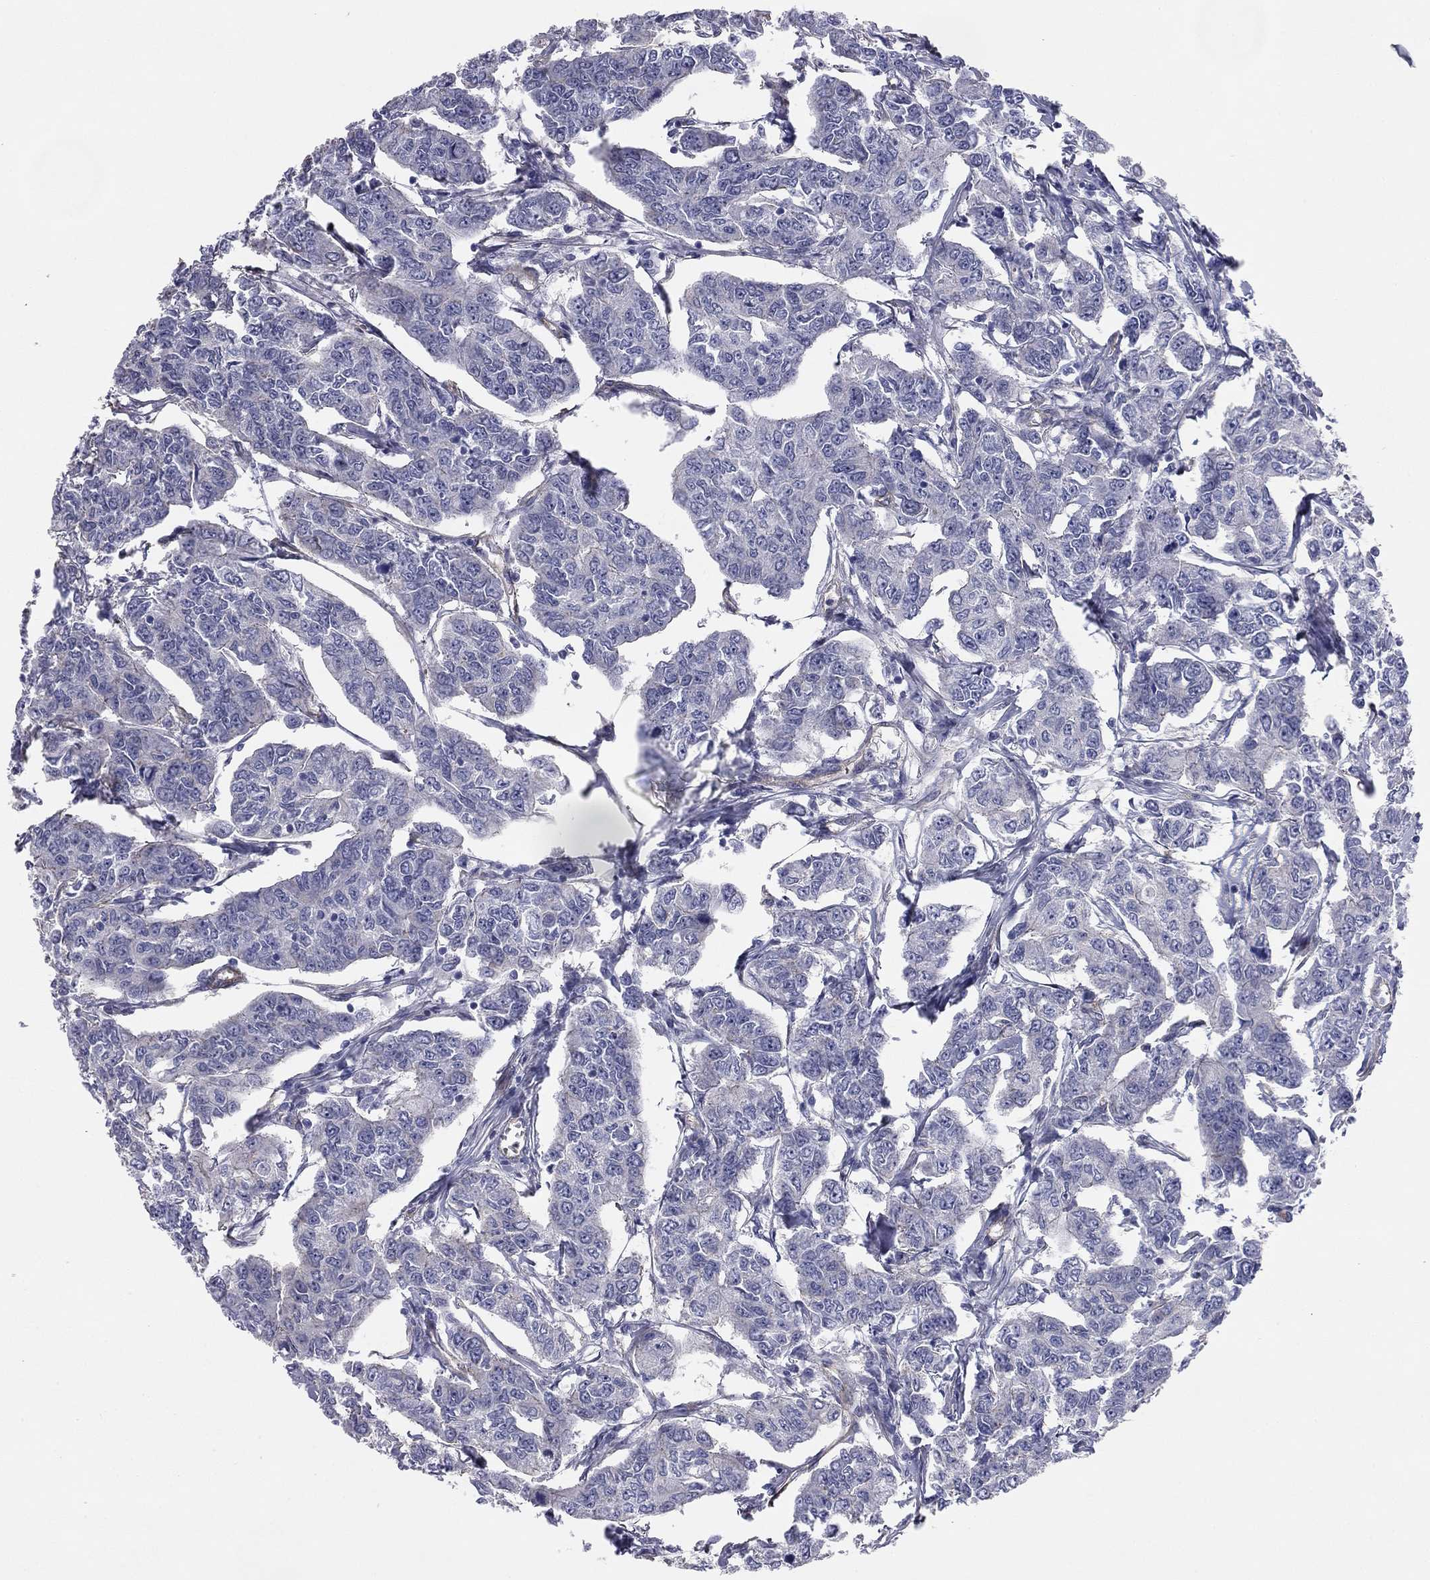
{"staining": {"intensity": "negative", "quantity": "none", "location": "none"}, "tissue": "breast cancer", "cell_type": "Tumor cells", "image_type": "cancer", "snomed": [{"axis": "morphology", "description": "Duct carcinoma"}, {"axis": "topography", "description": "Breast"}], "caption": "Immunohistochemistry (IHC) of human infiltrating ductal carcinoma (breast) demonstrates no staining in tumor cells.", "gene": "TCHH", "patient": {"sex": "female", "age": 88}}